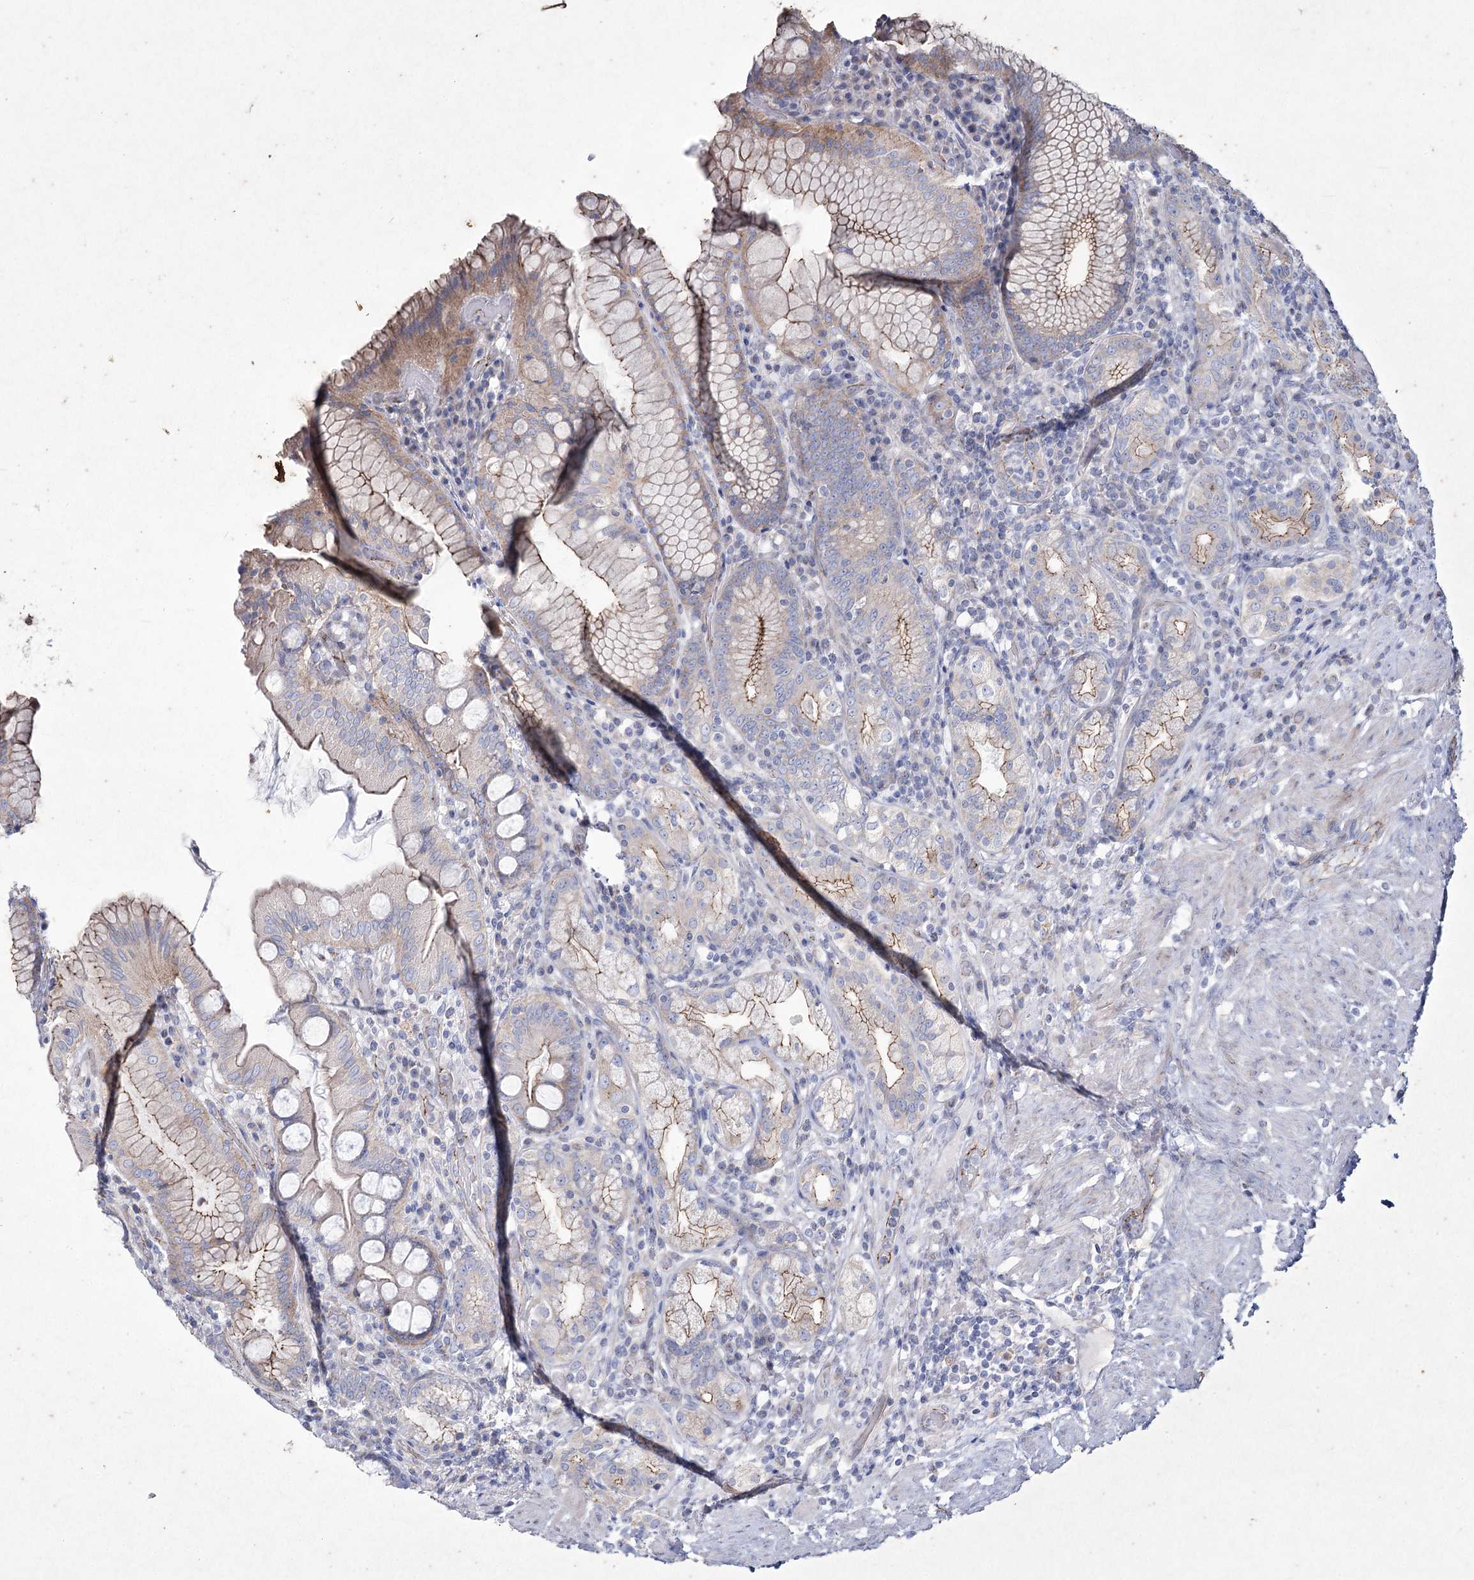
{"staining": {"intensity": "moderate", "quantity": "25%-75%", "location": "cytoplasmic/membranous"}, "tissue": "stomach", "cell_type": "Glandular cells", "image_type": "normal", "snomed": [{"axis": "morphology", "description": "Normal tissue, NOS"}, {"axis": "topography", "description": "Stomach, upper"}, {"axis": "topography", "description": "Stomach, lower"}], "caption": "A brown stain labels moderate cytoplasmic/membranous positivity of a protein in glandular cells of normal stomach. (DAB (3,3'-diaminobenzidine) = brown stain, brightfield microscopy at high magnification).", "gene": "LDLRAD3", "patient": {"sex": "female", "age": 76}}